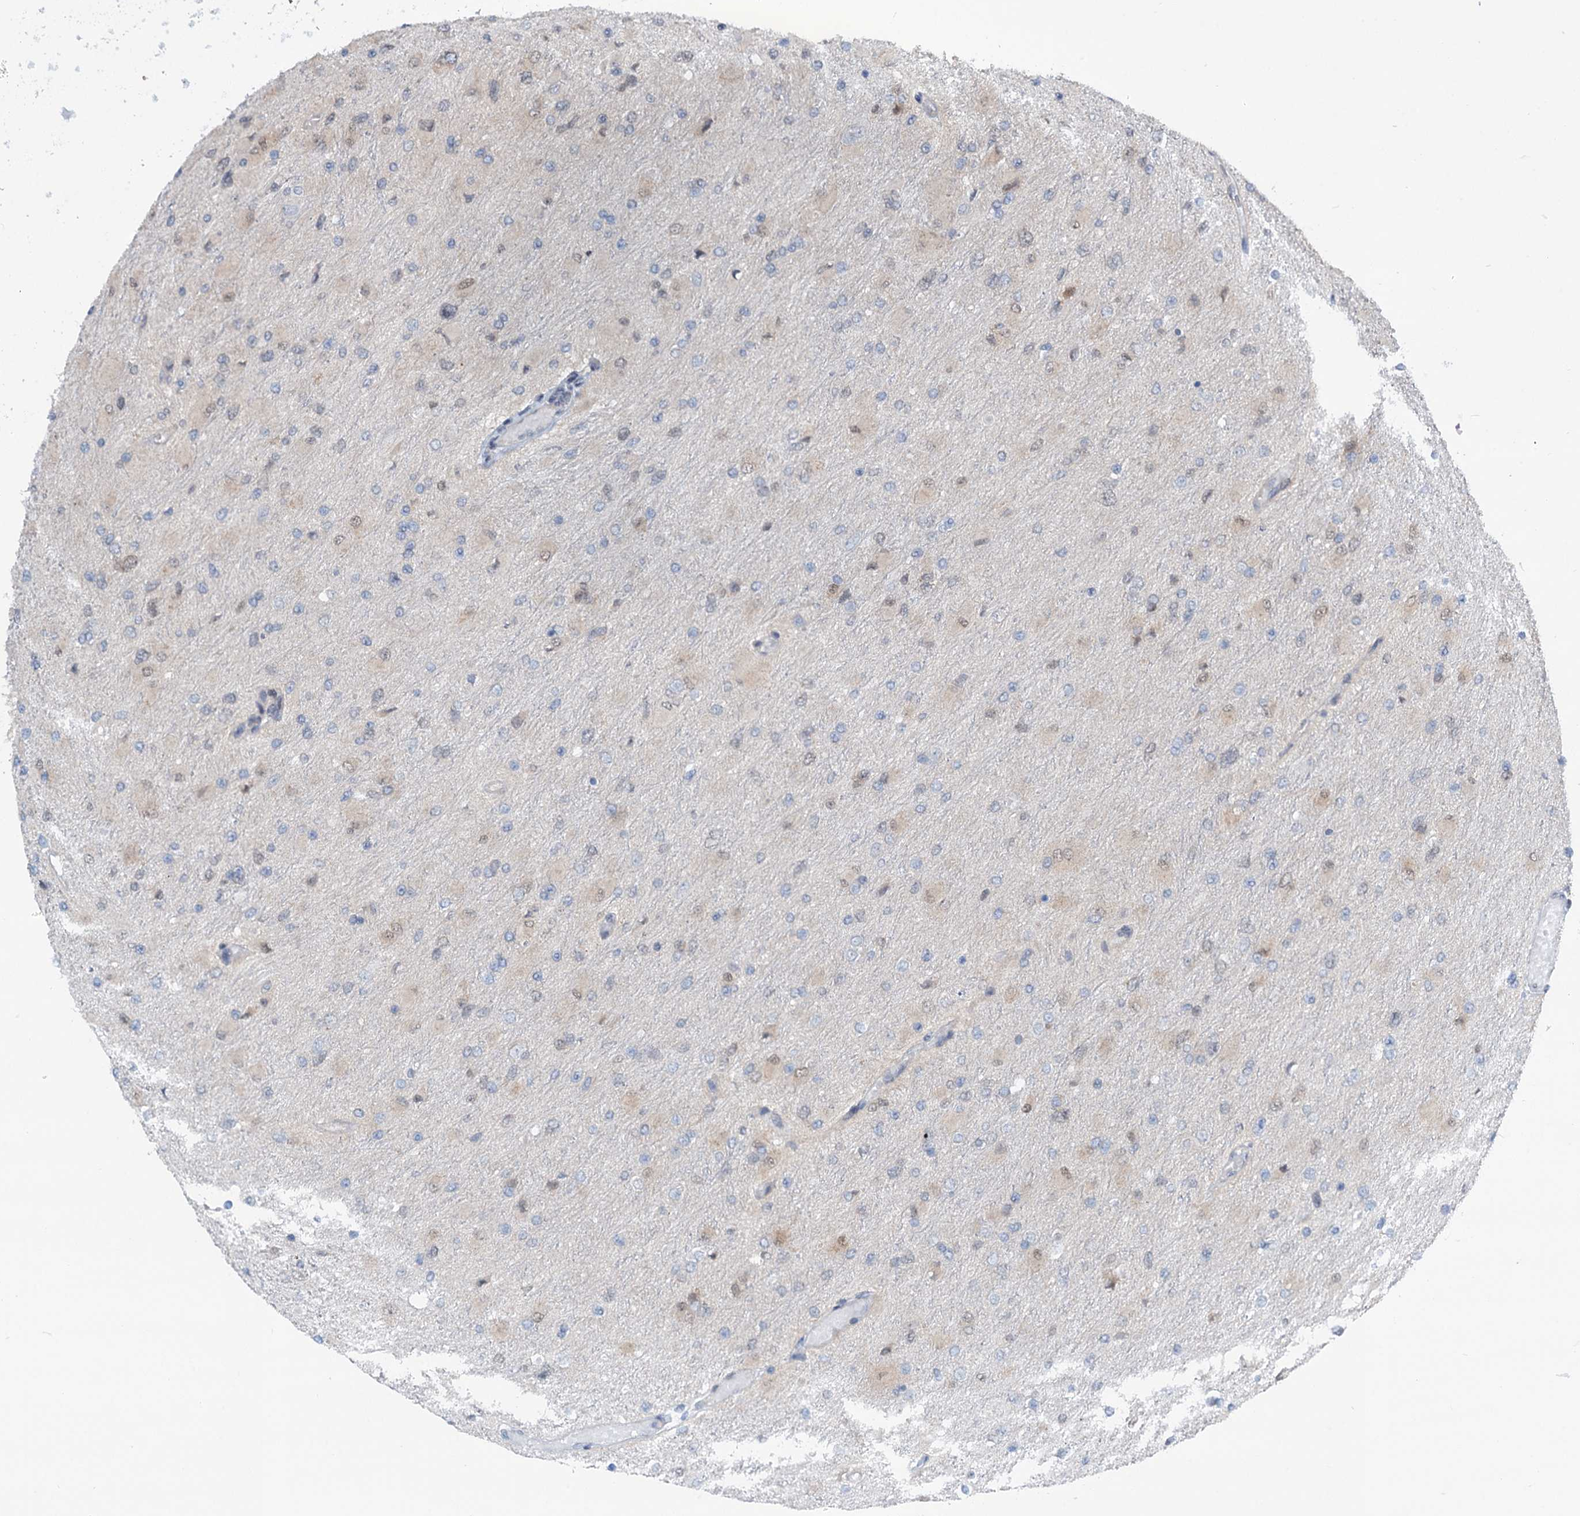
{"staining": {"intensity": "negative", "quantity": "none", "location": "none"}, "tissue": "glioma", "cell_type": "Tumor cells", "image_type": "cancer", "snomed": [{"axis": "morphology", "description": "Glioma, malignant, High grade"}, {"axis": "topography", "description": "Cerebral cortex"}], "caption": "High magnification brightfield microscopy of malignant glioma (high-grade) stained with DAB (3,3'-diaminobenzidine) (brown) and counterstained with hematoxylin (blue): tumor cells show no significant expression. (DAB IHC, high magnification).", "gene": "DCUN1D4", "patient": {"sex": "female", "age": 36}}